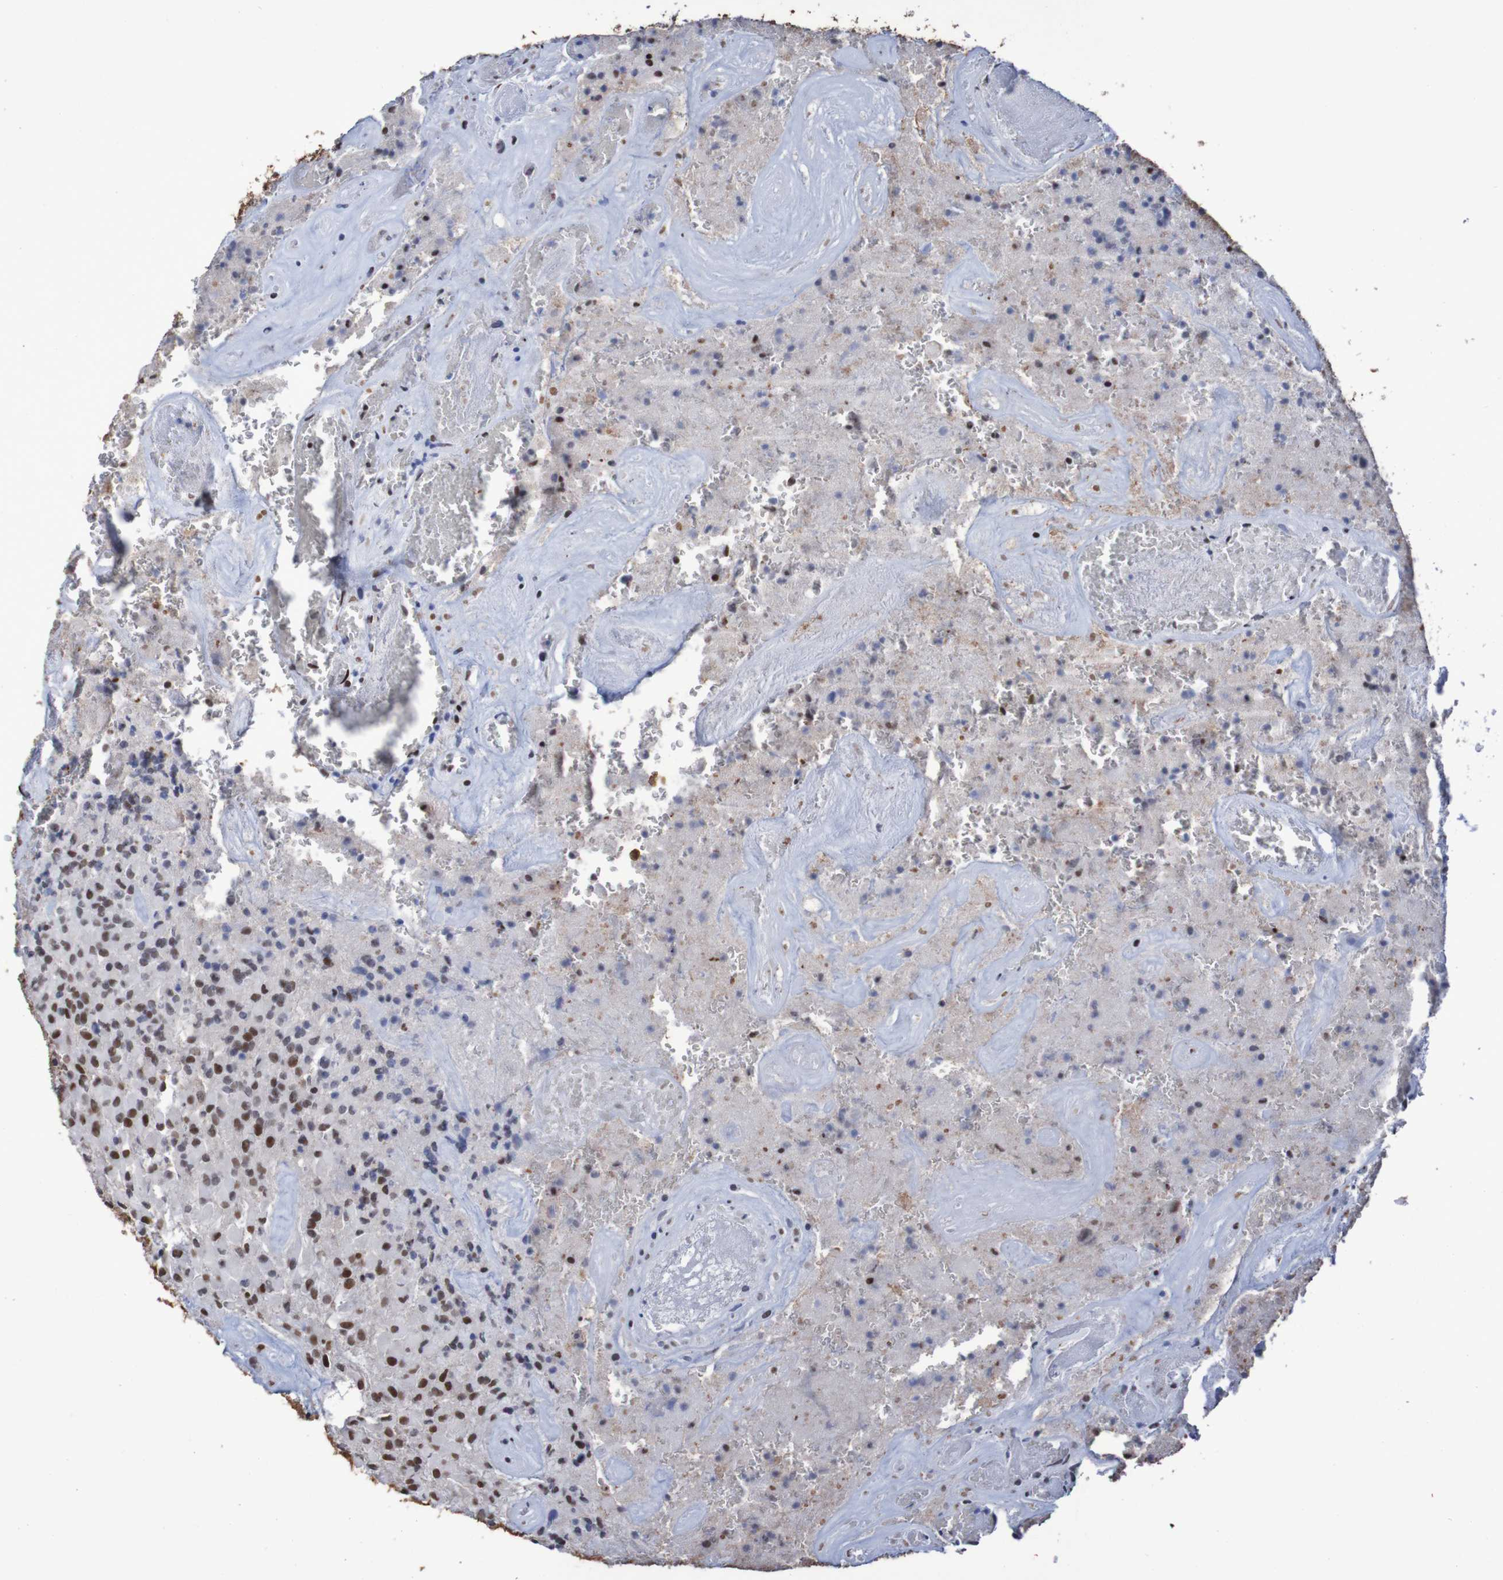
{"staining": {"intensity": "strong", "quantity": ">75%", "location": "nuclear"}, "tissue": "glioma", "cell_type": "Tumor cells", "image_type": "cancer", "snomed": [{"axis": "morphology", "description": "Glioma, malignant, High grade"}, {"axis": "topography", "description": "Brain"}], "caption": "DAB immunohistochemical staining of human glioma reveals strong nuclear protein expression in about >75% of tumor cells. (Stains: DAB in brown, nuclei in blue, Microscopy: brightfield microscopy at high magnification).", "gene": "MRTFB", "patient": {"sex": "male", "age": 71}}